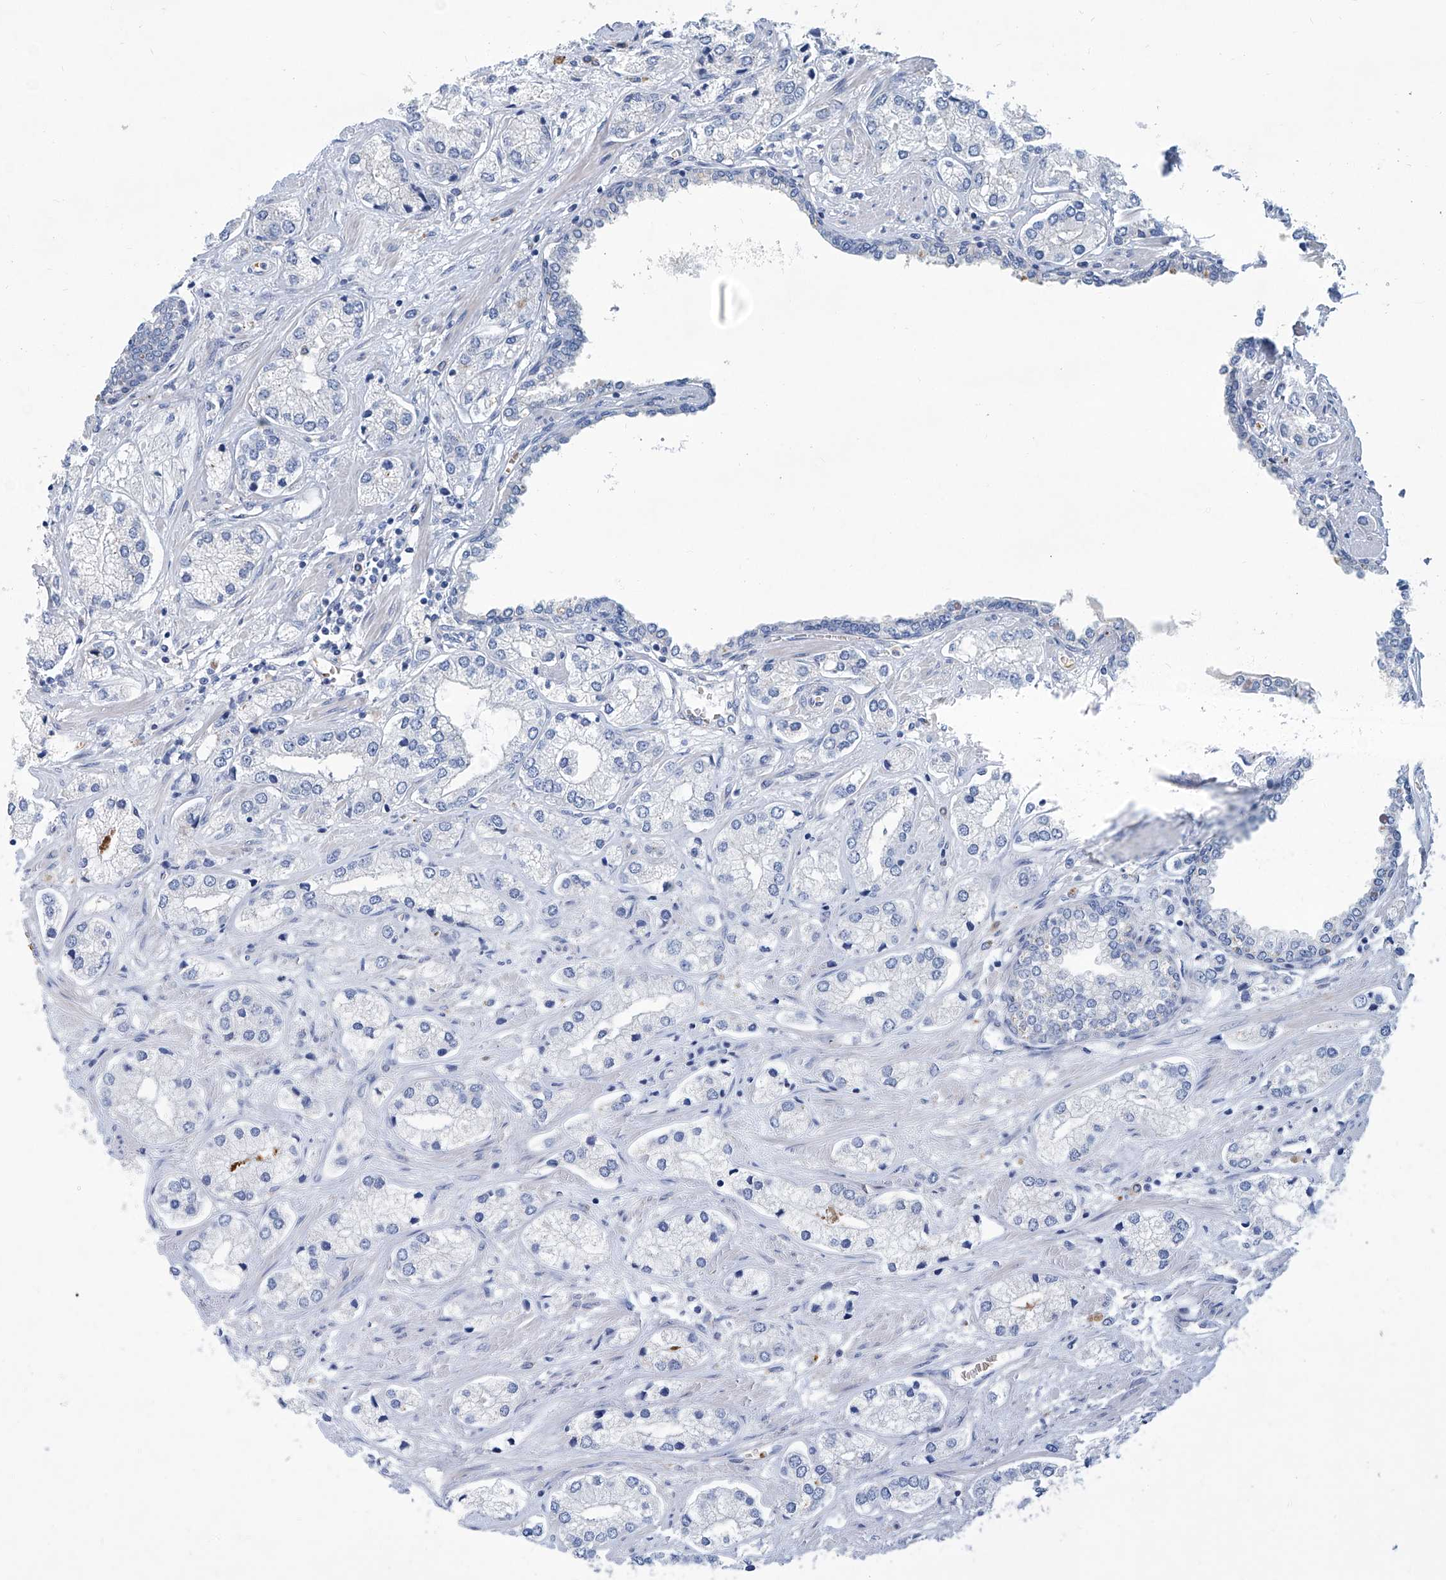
{"staining": {"intensity": "negative", "quantity": "none", "location": "none"}, "tissue": "prostate cancer", "cell_type": "Tumor cells", "image_type": "cancer", "snomed": [{"axis": "morphology", "description": "Adenocarcinoma, High grade"}, {"axis": "topography", "description": "Prostate"}], "caption": "A photomicrograph of human prostate adenocarcinoma (high-grade) is negative for staining in tumor cells.", "gene": "FPR2", "patient": {"sex": "male", "age": 66}}